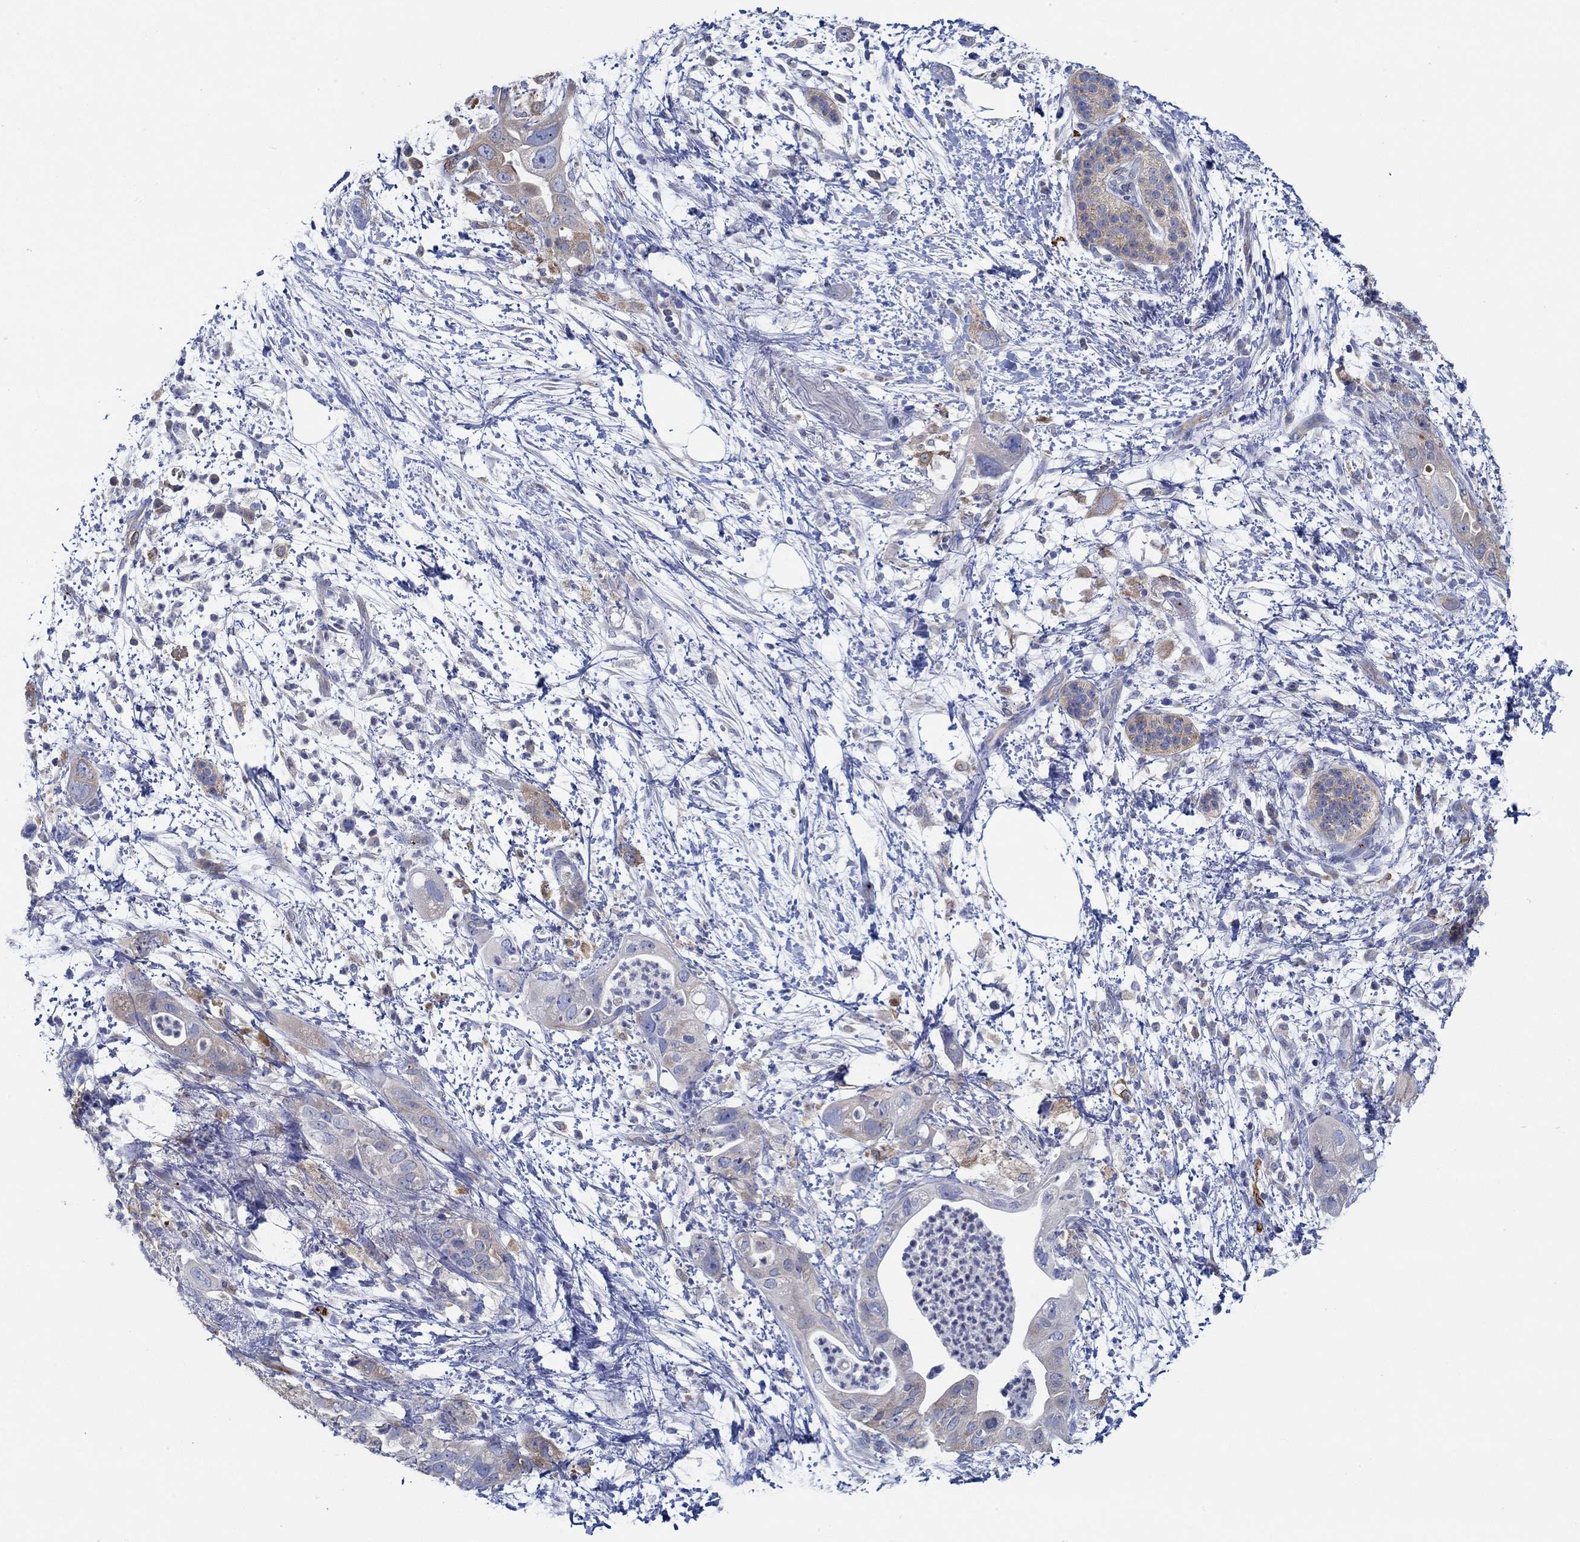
{"staining": {"intensity": "weak", "quantity": "<25%", "location": "cytoplasmic/membranous"}, "tissue": "pancreatic cancer", "cell_type": "Tumor cells", "image_type": "cancer", "snomed": [{"axis": "morphology", "description": "Adenocarcinoma, NOS"}, {"axis": "topography", "description": "Pancreas"}], "caption": "Tumor cells show no significant protein staining in adenocarcinoma (pancreatic).", "gene": "SLC27A3", "patient": {"sex": "female", "age": 72}}